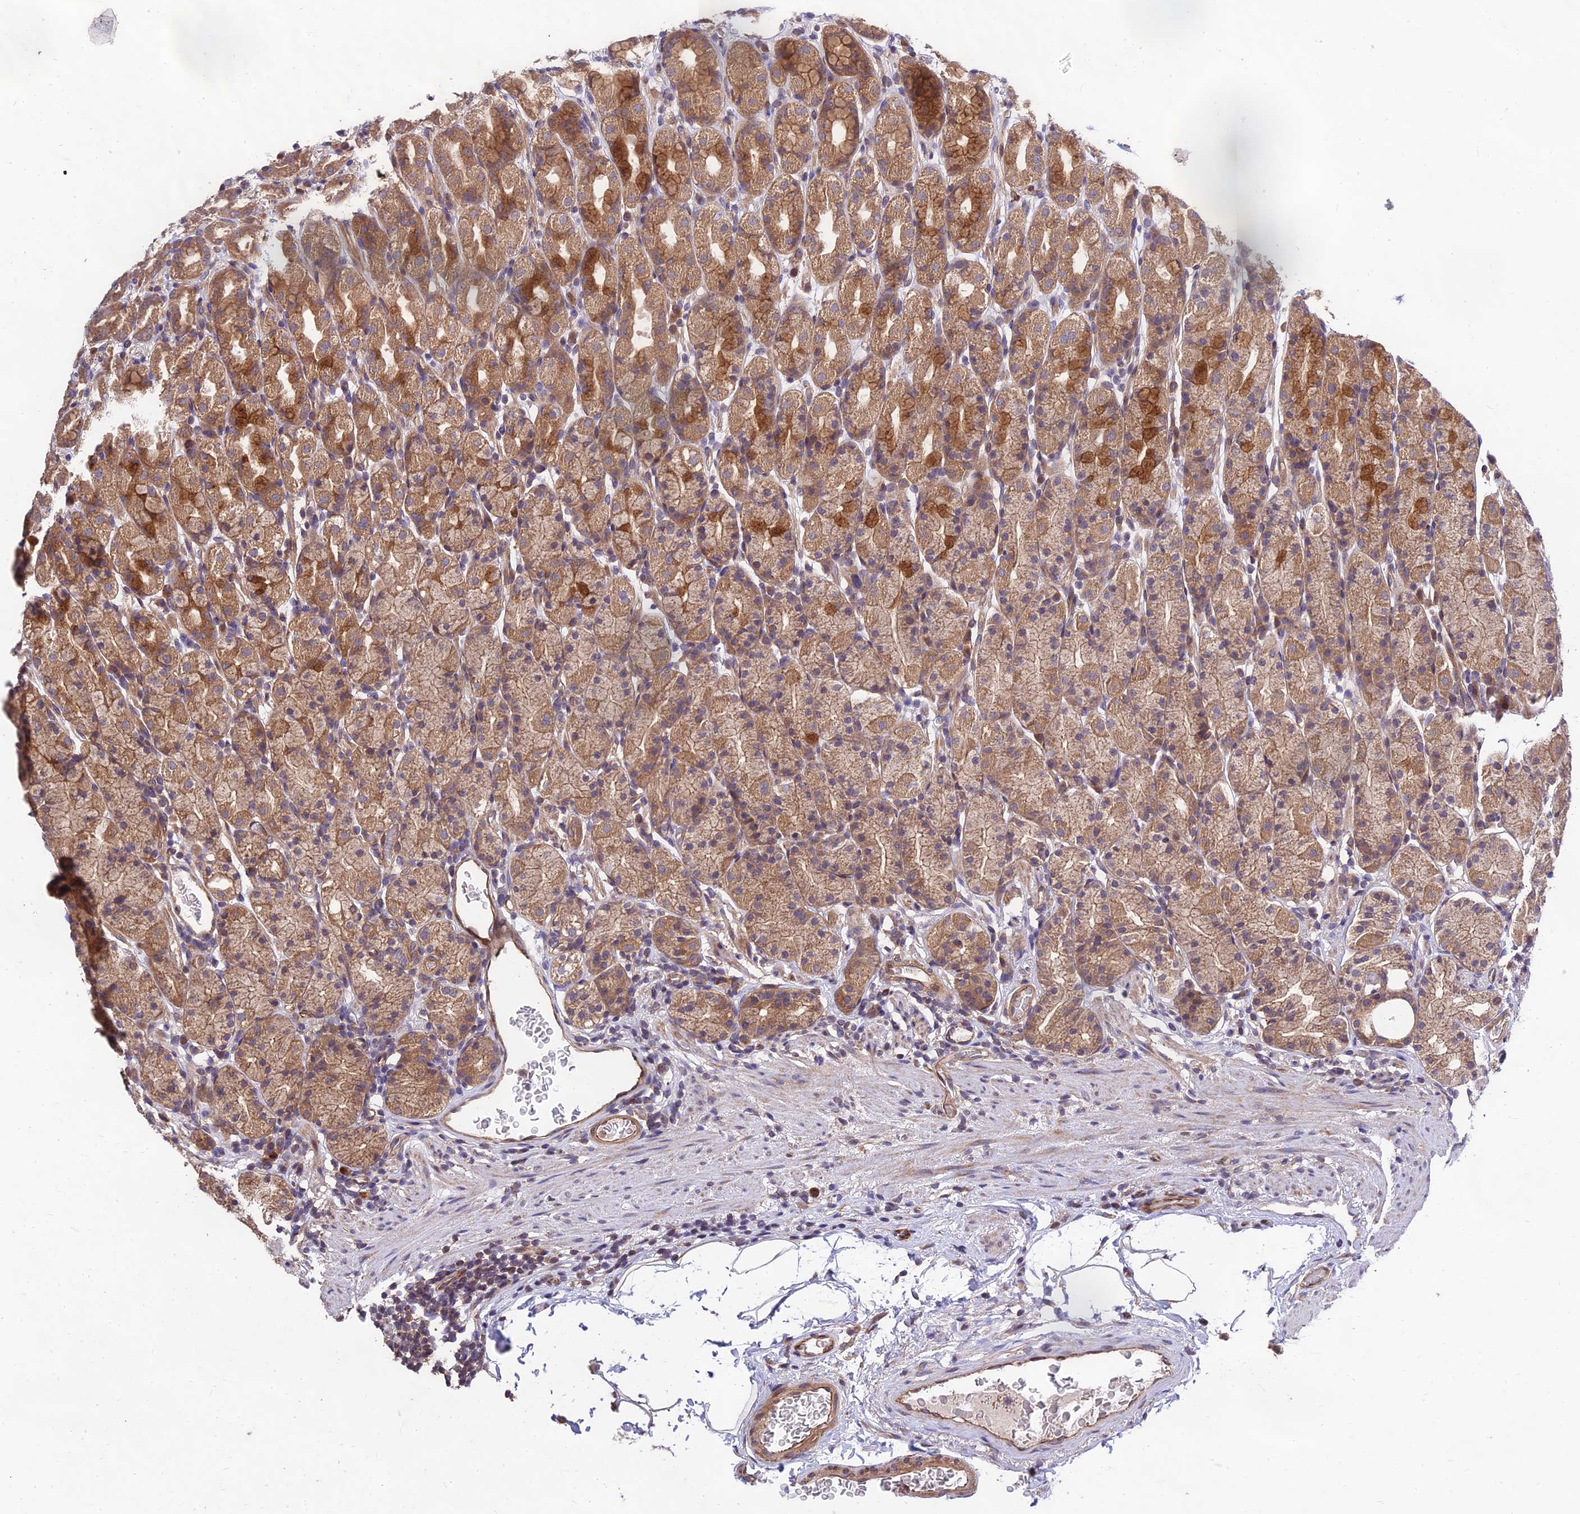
{"staining": {"intensity": "moderate", "quantity": ">75%", "location": "cytoplasmic/membranous"}, "tissue": "stomach", "cell_type": "Glandular cells", "image_type": "normal", "snomed": [{"axis": "morphology", "description": "Normal tissue, NOS"}, {"axis": "topography", "description": "Stomach, upper"}, {"axis": "topography", "description": "Stomach, lower"}, {"axis": "topography", "description": "Small intestine"}], "caption": "The immunohistochemical stain highlights moderate cytoplasmic/membranous positivity in glandular cells of benign stomach. (Stains: DAB in brown, nuclei in blue, Microscopy: brightfield microscopy at high magnification).", "gene": "MKKS", "patient": {"sex": "male", "age": 68}}